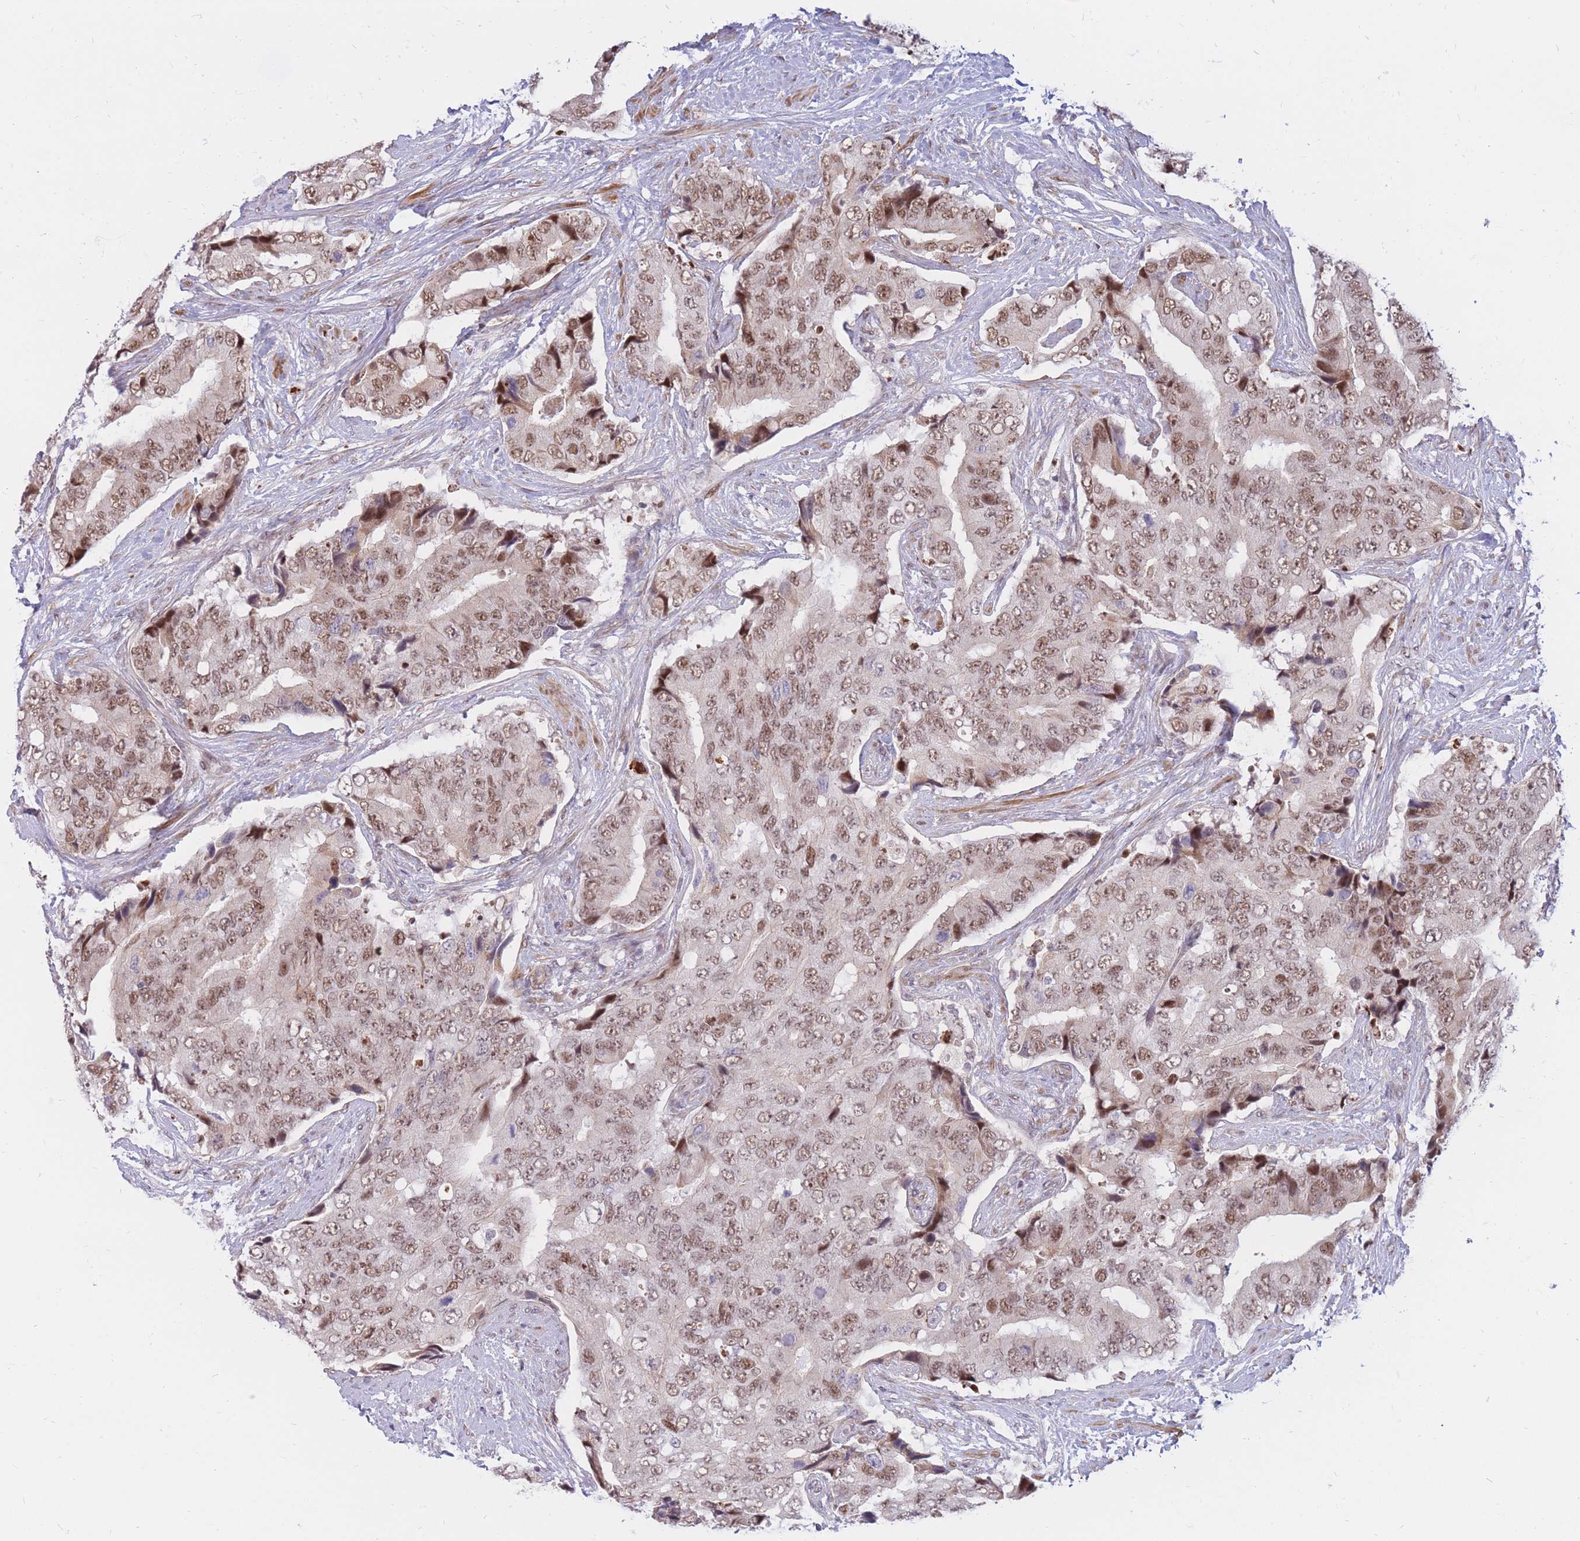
{"staining": {"intensity": "moderate", "quantity": ">75%", "location": "nuclear"}, "tissue": "prostate cancer", "cell_type": "Tumor cells", "image_type": "cancer", "snomed": [{"axis": "morphology", "description": "Adenocarcinoma, High grade"}, {"axis": "topography", "description": "Prostate"}], "caption": "Protein expression analysis of human high-grade adenocarcinoma (prostate) reveals moderate nuclear expression in about >75% of tumor cells. (Stains: DAB in brown, nuclei in blue, Microscopy: brightfield microscopy at high magnification).", "gene": "ERICH6B", "patient": {"sex": "male", "age": 70}}